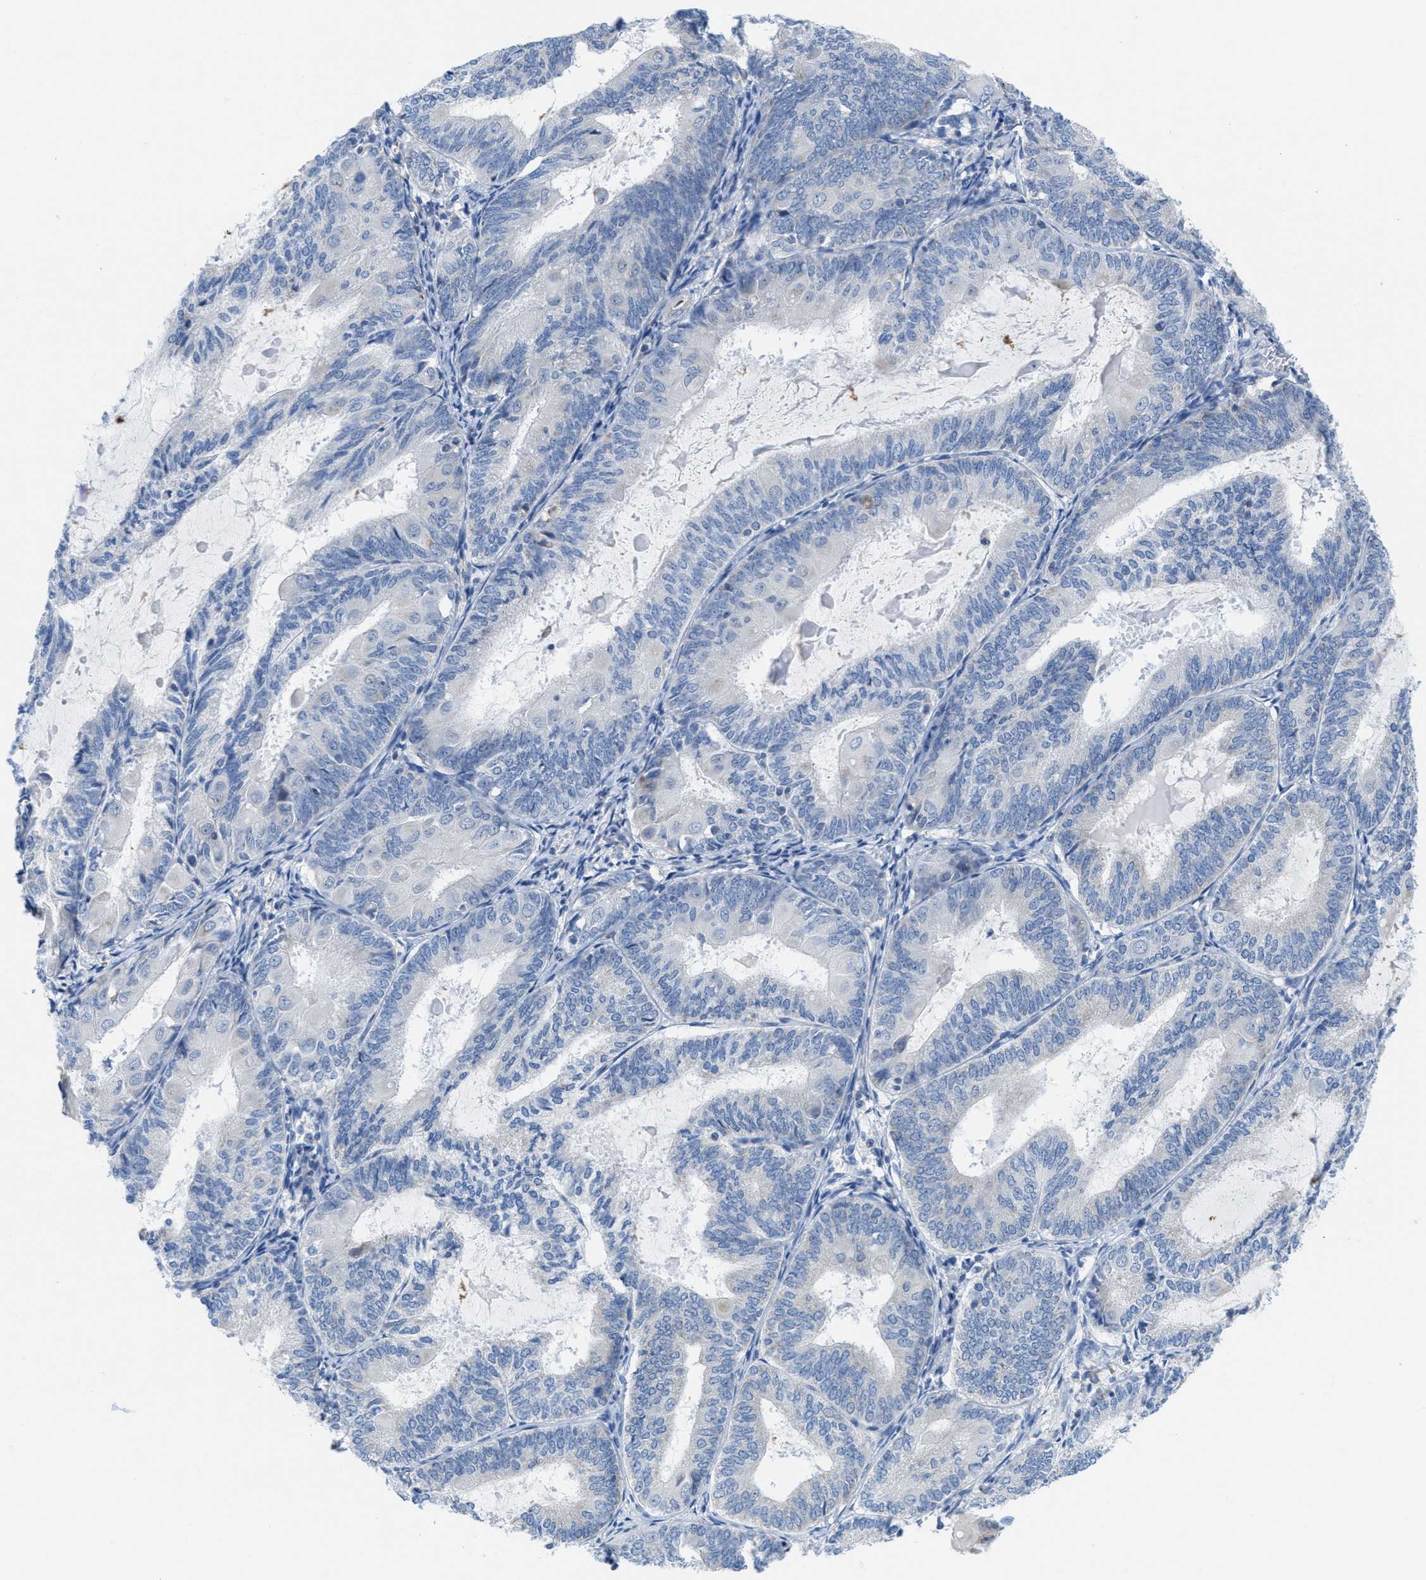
{"staining": {"intensity": "negative", "quantity": "none", "location": "none"}, "tissue": "endometrial cancer", "cell_type": "Tumor cells", "image_type": "cancer", "snomed": [{"axis": "morphology", "description": "Adenocarcinoma, NOS"}, {"axis": "topography", "description": "Endometrium"}], "caption": "Immunohistochemistry image of human adenocarcinoma (endometrial) stained for a protein (brown), which displays no staining in tumor cells. (DAB immunohistochemistry visualized using brightfield microscopy, high magnification).", "gene": "PTDSS1", "patient": {"sex": "female", "age": 81}}